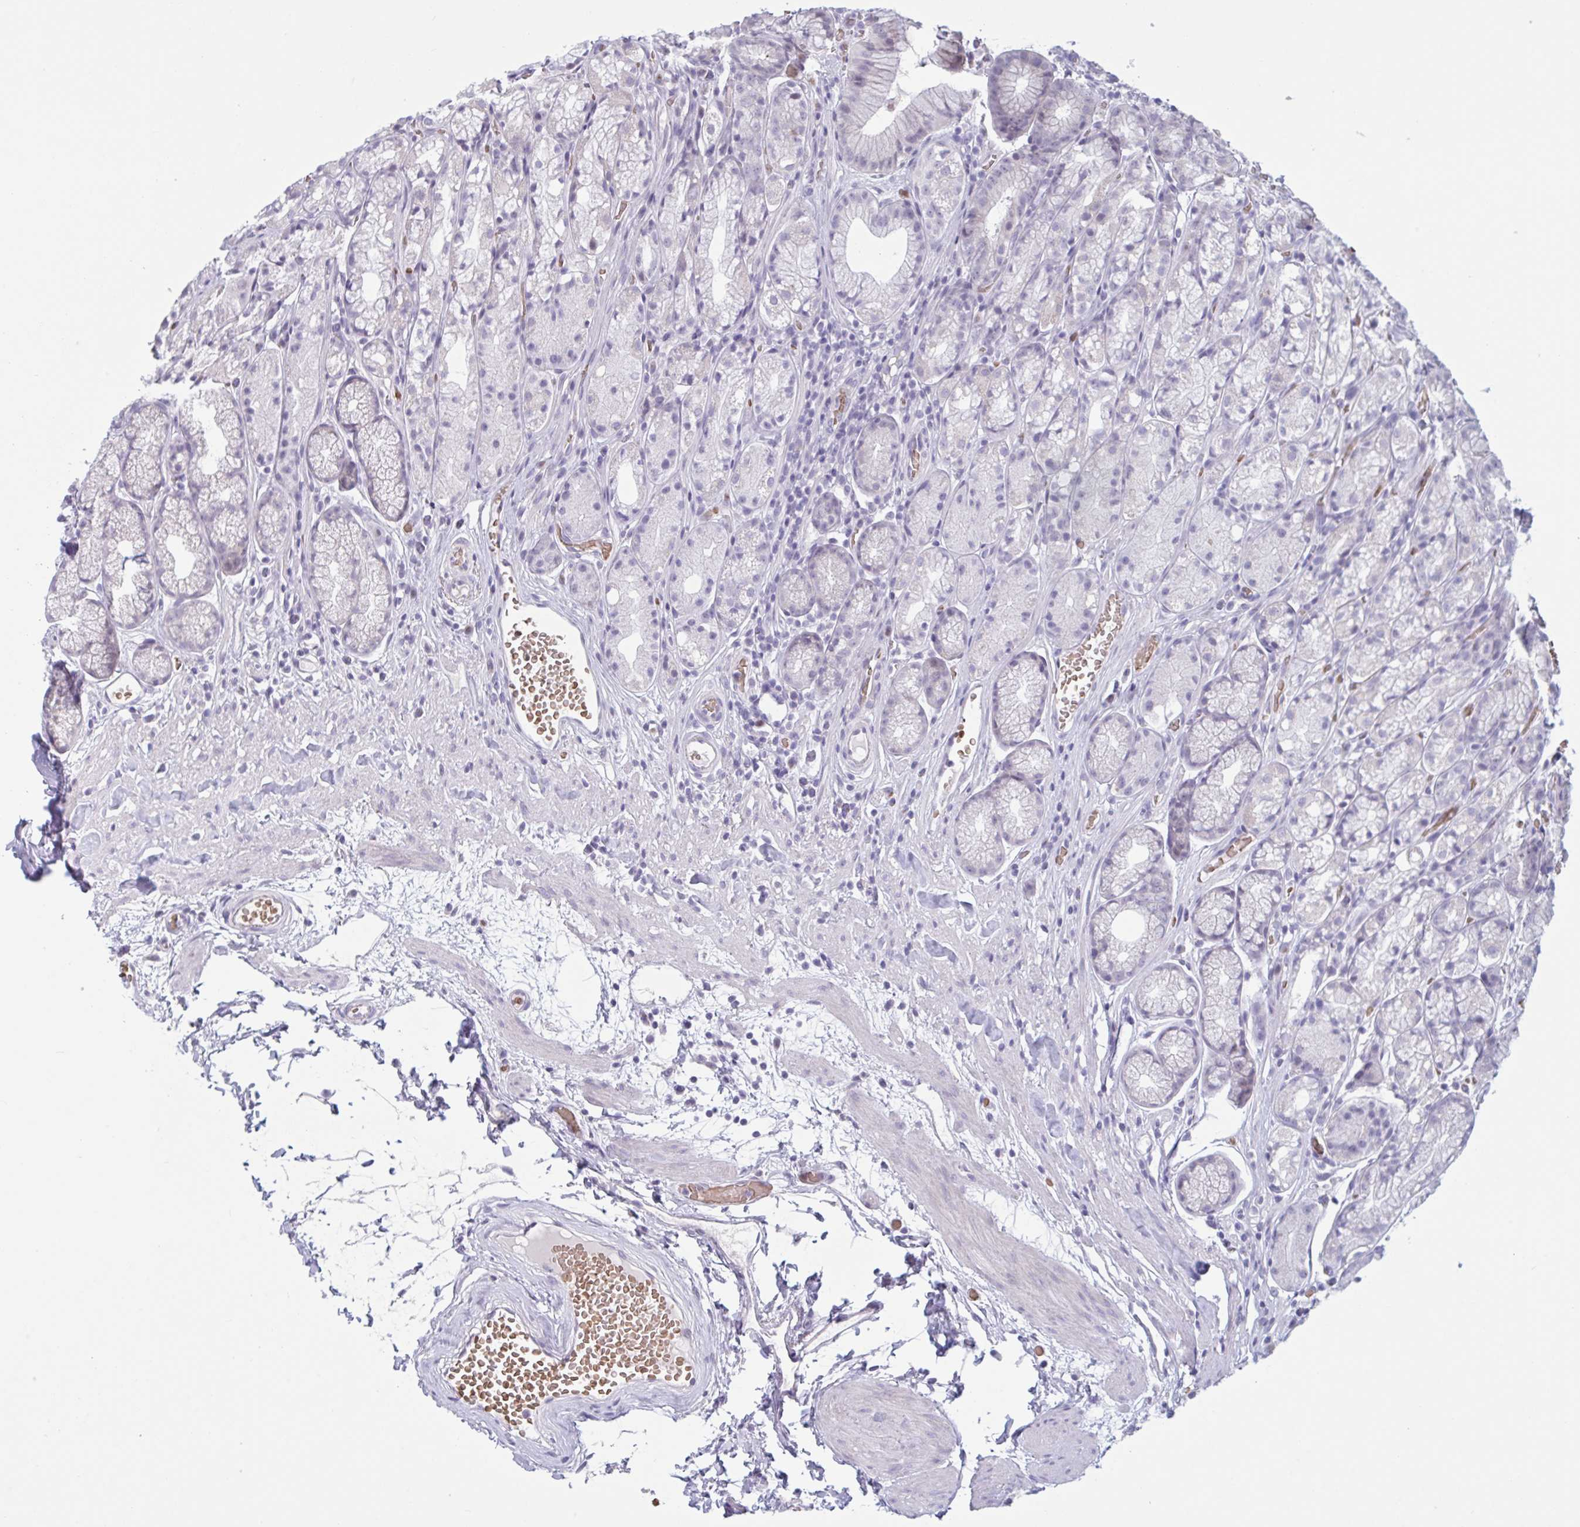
{"staining": {"intensity": "strong", "quantity": "<25%", "location": "cytoplasmic/membranous"}, "tissue": "stomach", "cell_type": "Glandular cells", "image_type": "normal", "snomed": [{"axis": "morphology", "description": "Normal tissue, NOS"}, {"axis": "topography", "description": "Smooth muscle"}, {"axis": "topography", "description": "Stomach"}], "caption": "Immunohistochemical staining of unremarkable stomach shows medium levels of strong cytoplasmic/membranous staining in about <25% of glandular cells. (DAB (3,3'-diaminobenzidine) IHC with brightfield microscopy, high magnification).", "gene": "HSD11B2", "patient": {"sex": "male", "age": 70}}